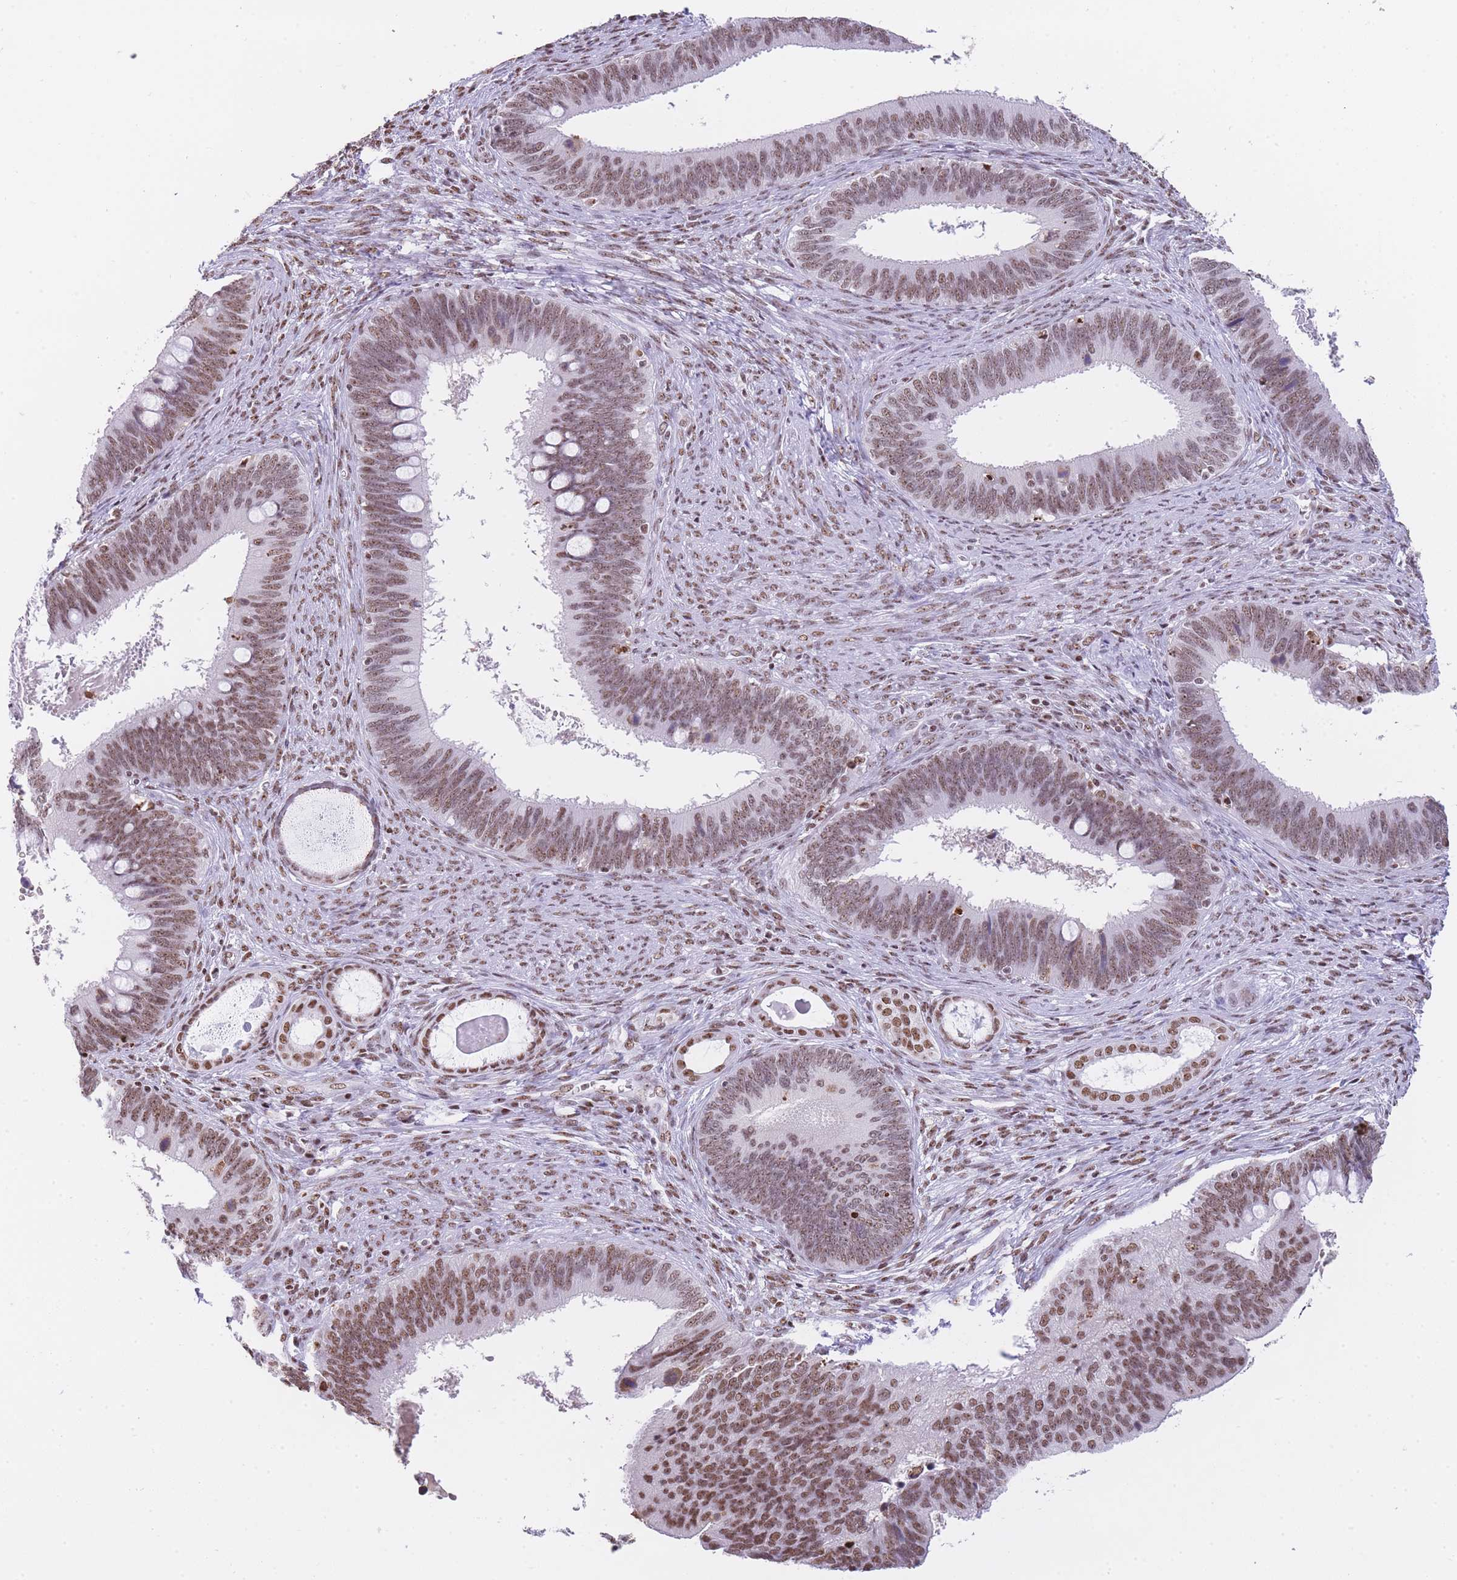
{"staining": {"intensity": "moderate", "quantity": ">75%", "location": "nuclear"}, "tissue": "cervical cancer", "cell_type": "Tumor cells", "image_type": "cancer", "snomed": [{"axis": "morphology", "description": "Adenocarcinoma, NOS"}, {"axis": "topography", "description": "Cervix"}], "caption": "Immunohistochemistry (IHC) of cervical cancer demonstrates medium levels of moderate nuclear staining in approximately >75% of tumor cells.", "gene": "EVC2", "patient": {"sex": "female", "age": 42}}